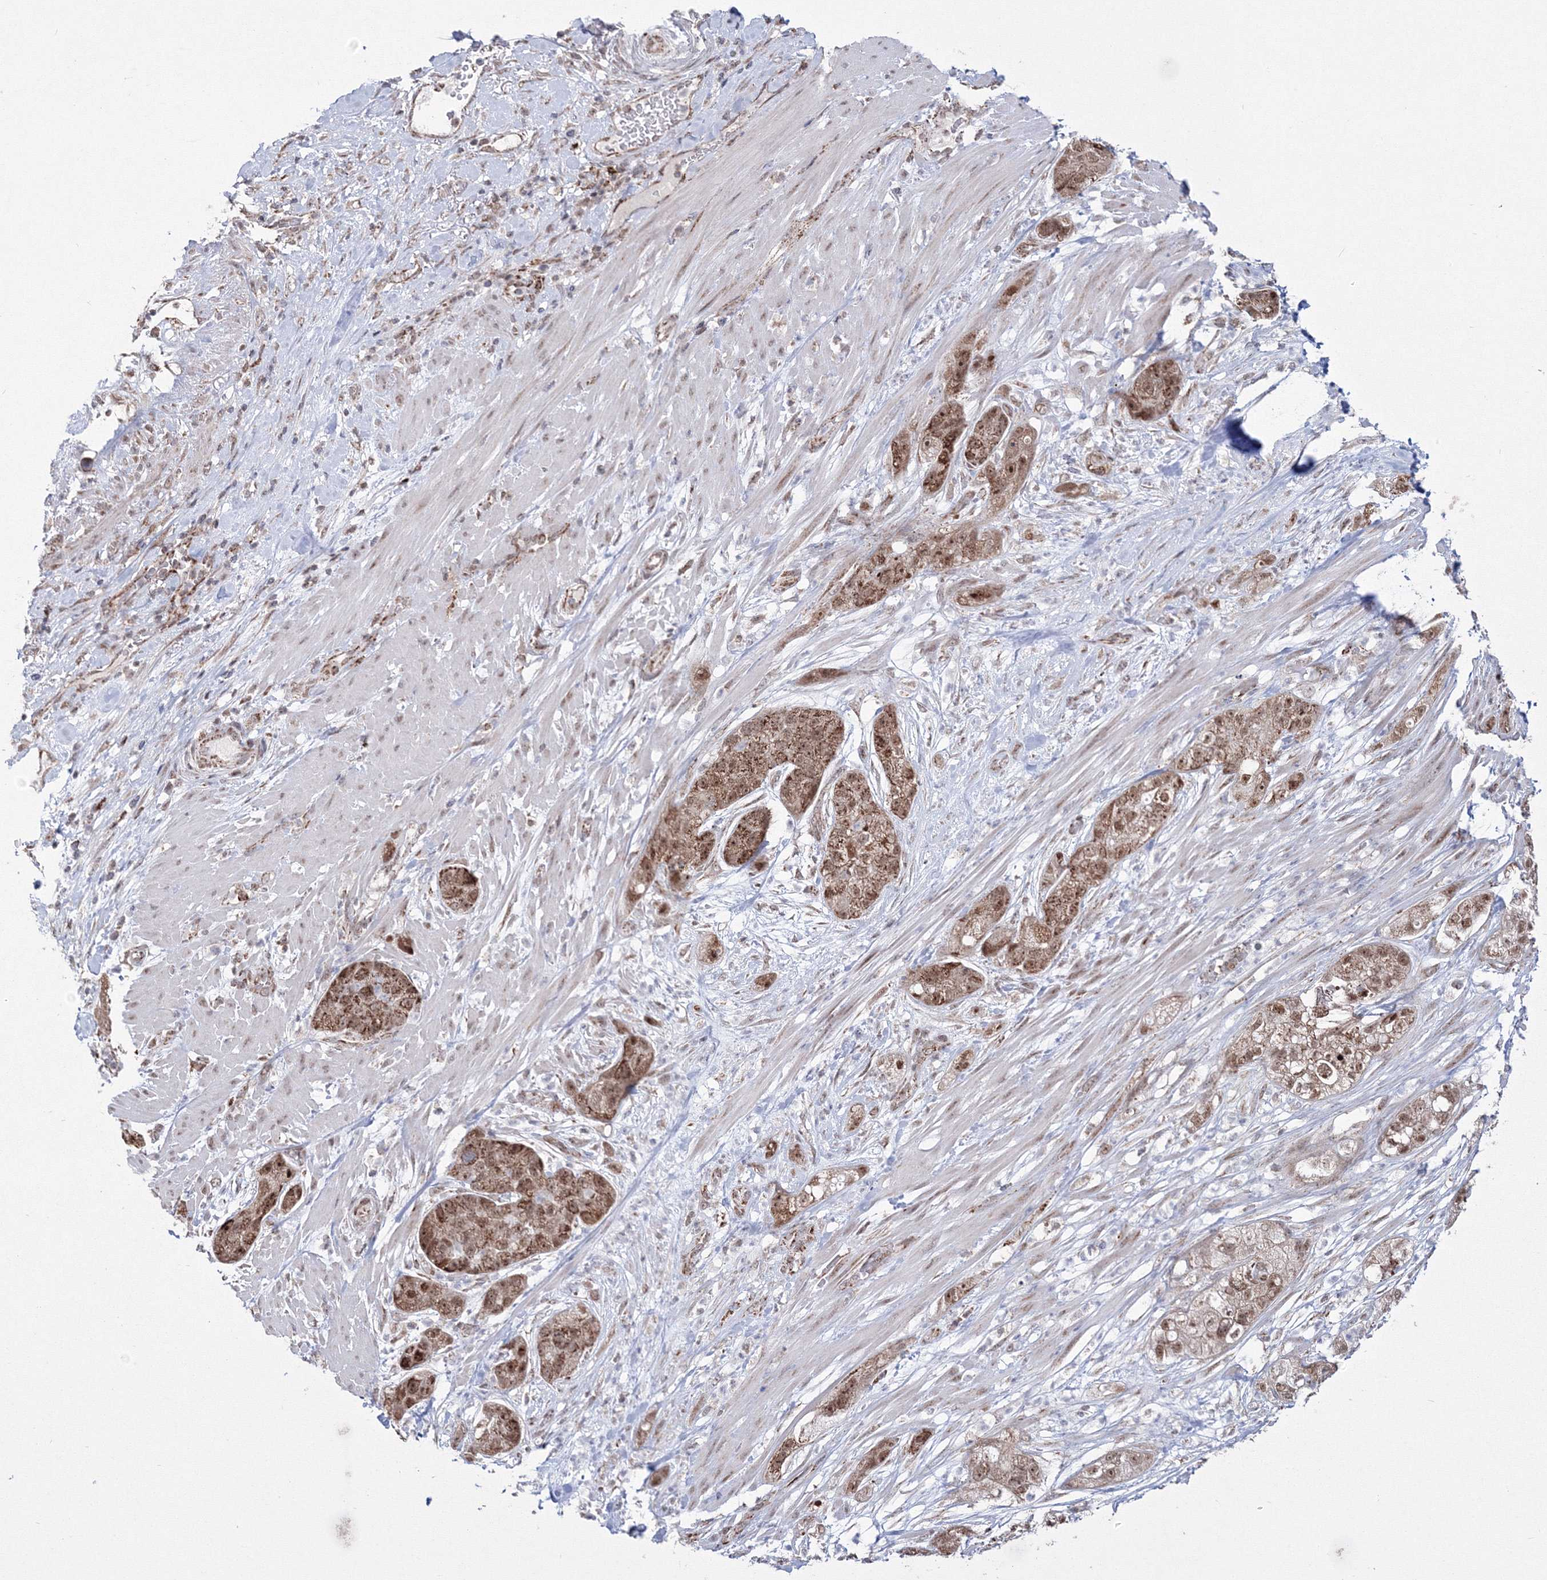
{"staining": {"intensity": "moderate", "quantity": ">75%", "location": "cytoplasmic/membranous,nuclear"}, "tissue": "pancreatic cancer", "cell_type": "Tumor cells", "image_type": "cancer", "snomed": [{"axis": "morphology", "description": "Adenocarcinoma, NOS"}, {"axis": "topography", "description": "Pancreas"}], "caption": "Immunohistochemical staining of human pancreatic cancer reveals medium levels of moderate cytoplasmic/membranous and nuclear protein expression in approximately >75% of tumor cells.", "gene": "GRSF1", "patient": {"sex": "female", "age": 78}}